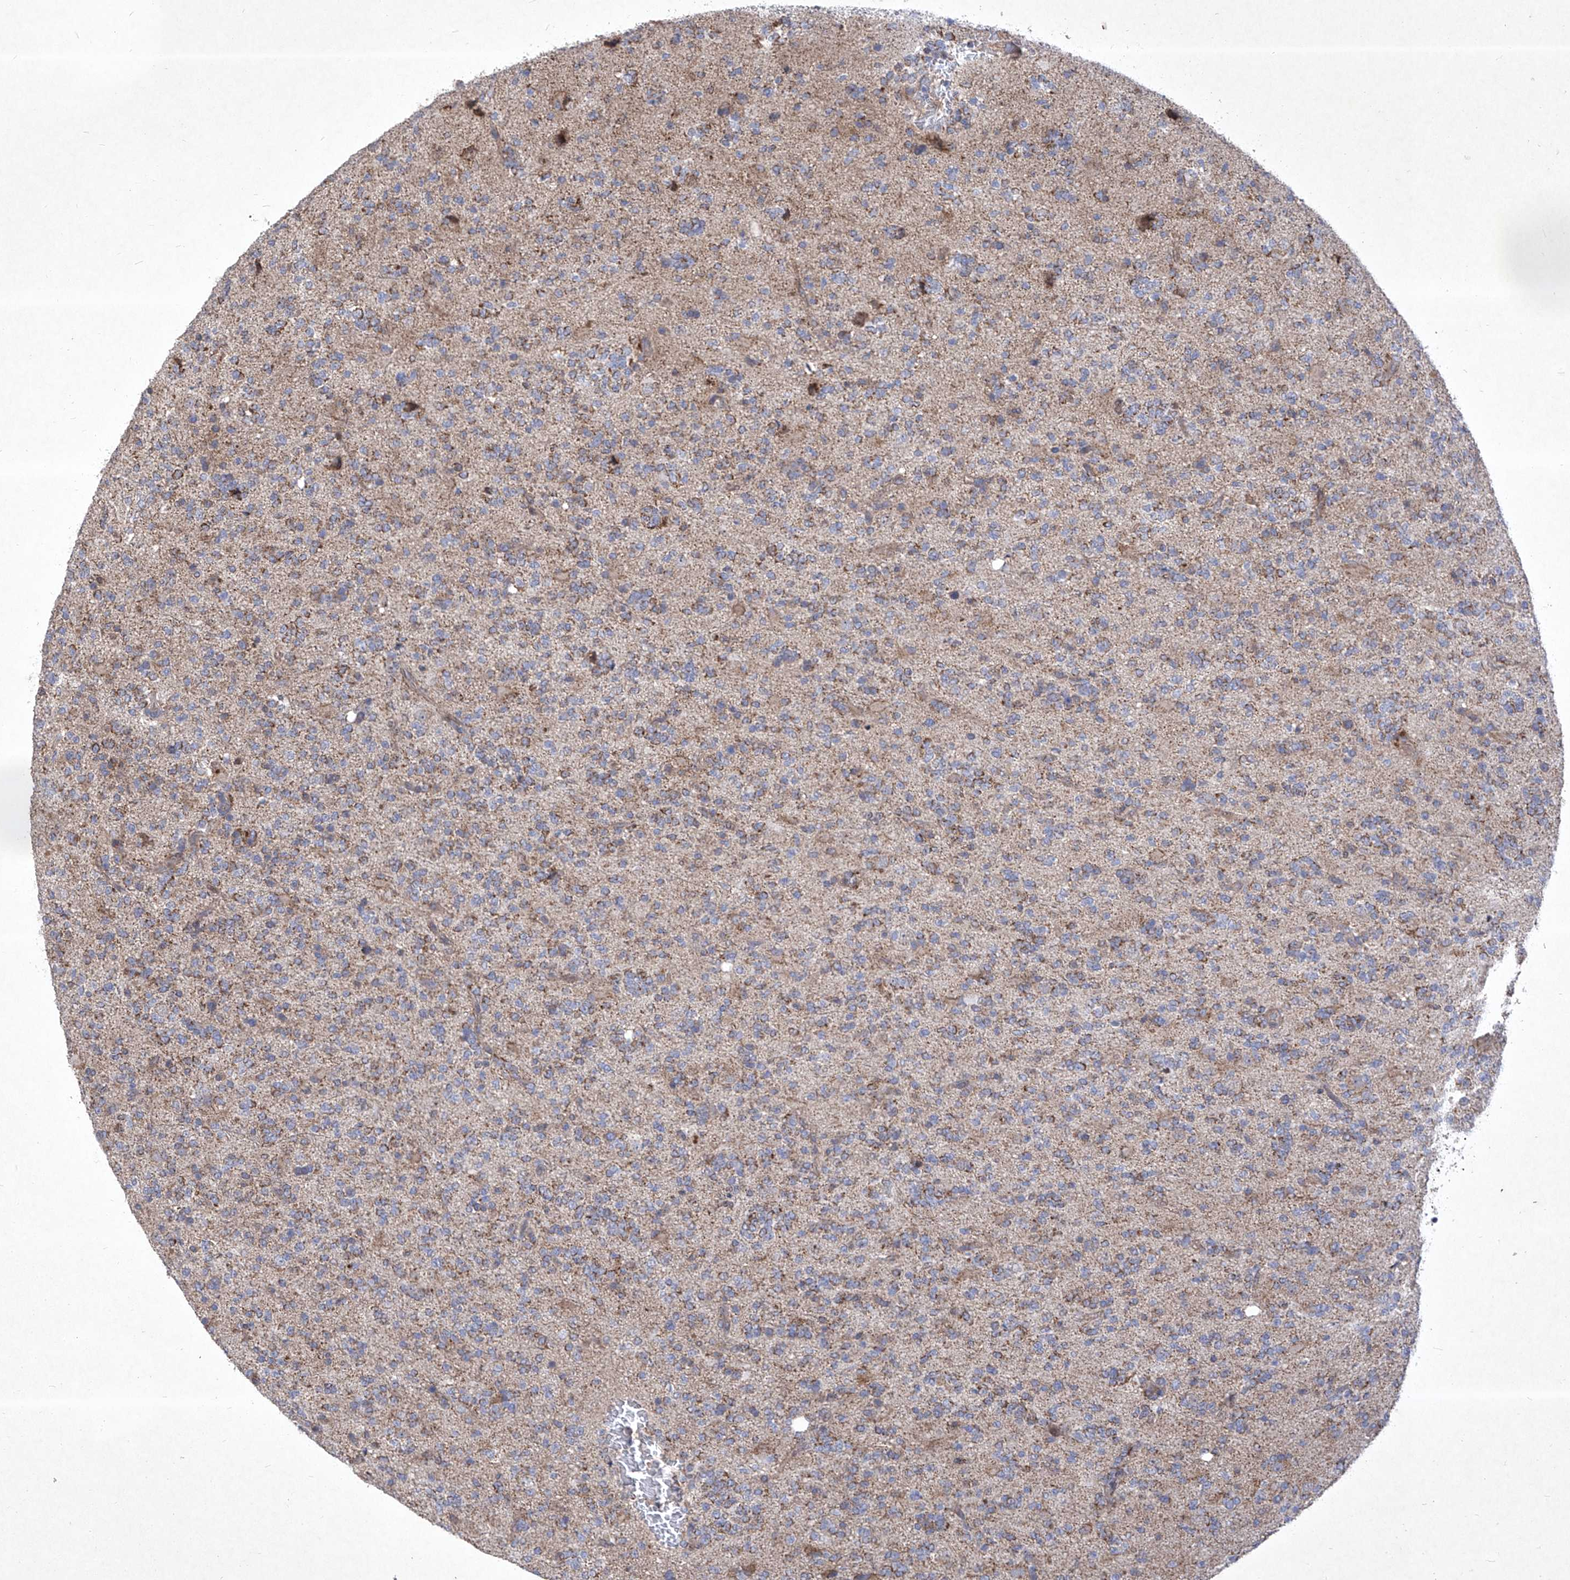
{"staining": {"intensity": "weak", "quantity": "25%-75%", "location": "cytoplasmic/membranous"}, "tissue": "glioma", "cell_type": "Tumor cells", "image_type": "cancer", "snomed": [{"axis": "morphology", "description": "Glioma, malignant, High grade"}, {"axis": "topography", "description": "Brain"}], "caption": "Malignant high-grade glioma stained with a protein marker displays weak staining in tumor cells.", "gene": "COQ3", "patient": {"sex": "female", "age": 62}}